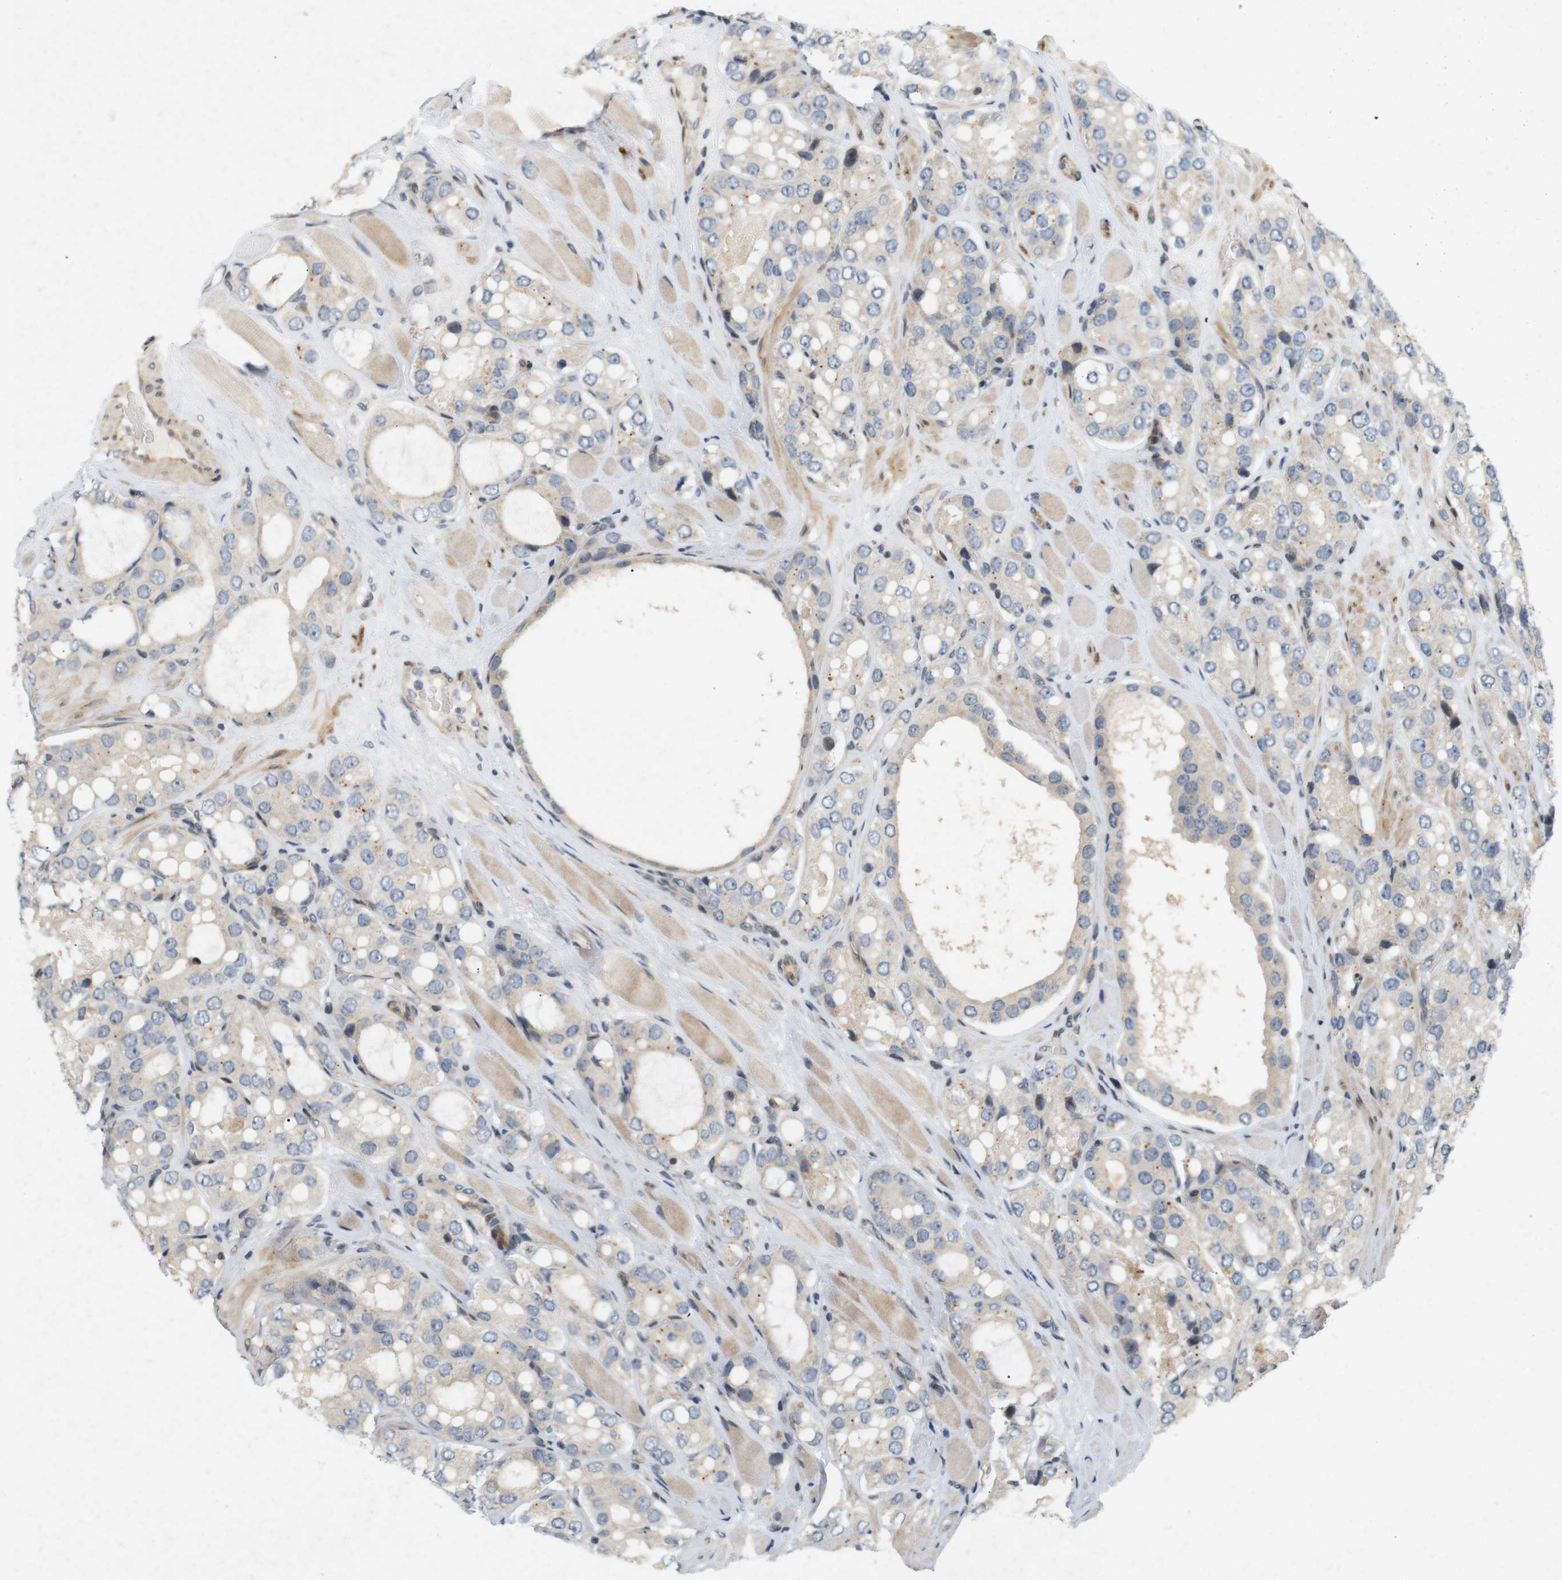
{"staining": {"intensity": "negative", "quantity": "none", "location": "none"}, "tissue": "prostate cancer", "cell_type": "Tumor cells", "image_type": "cancer", "snomed": [{"axis": "morphology", "description": "Adenocarcinoma, High grade"}, {"axis": "topography", "description": "Prostate"}], "caption": "DAB (3,3'-diaminobenzidine) immunohistochemical staining of prostate cancer reveals no significant positivity in tumor cells.", "gene": "PPP1R14A", "patient": {"sex": "male", "age": 65}}